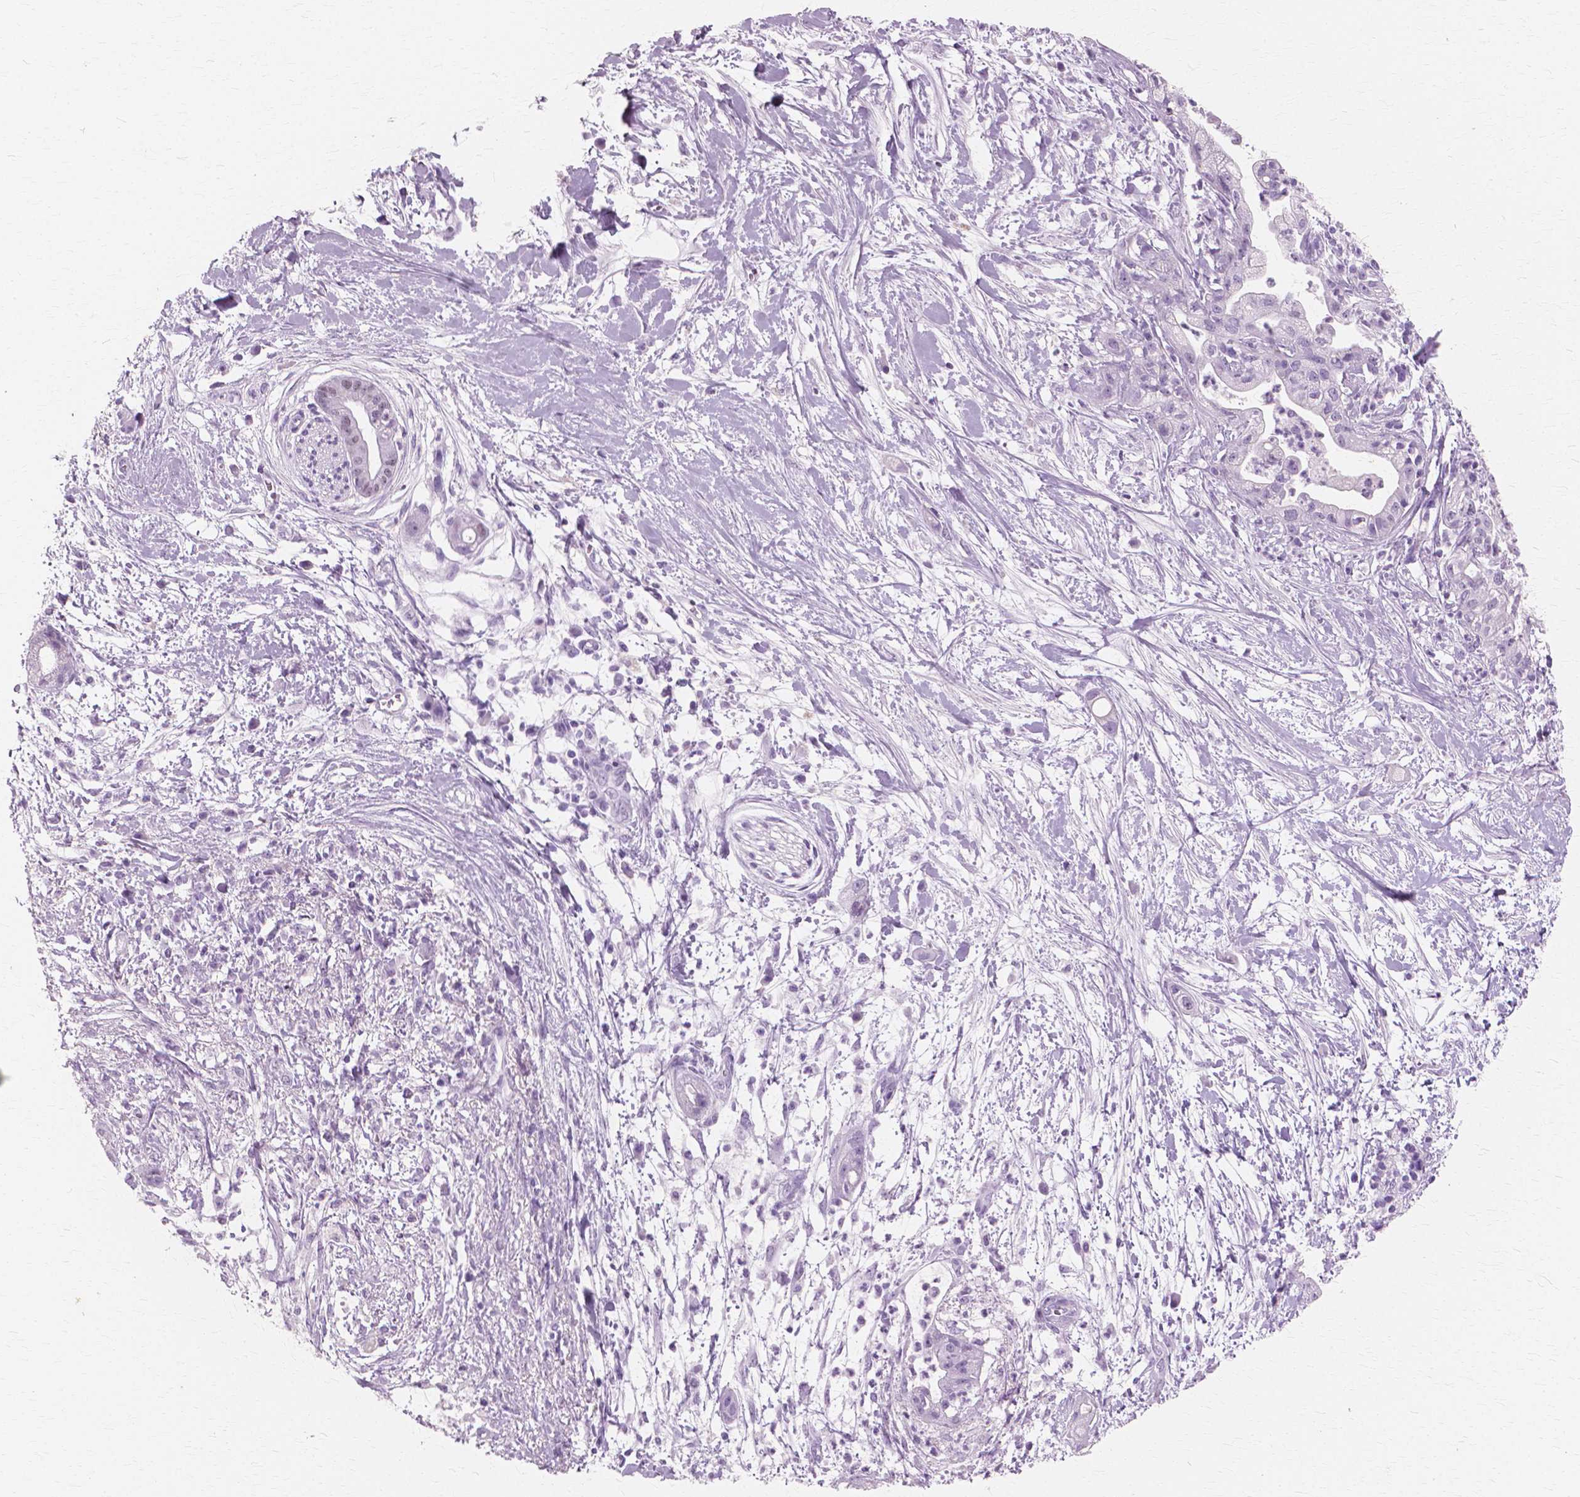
{"staining": {"intensity": "negative", "quantity": "none", "location": "none"}, "tissue": "pancreatic cancer", "cell_type": "Tumor cells", "image_type": "cancer", "snomed": [{"axis": "morphology", "description": "Normal tissue, NOS"}, {"axis": "morphology", "description": "Adenocarcinoma, NOS"}, {"axis": "topography", "description": "Lymph node"}, {"axis": "topography", "description": "Pancreas"}], "caption": "Tumor cells are negative for brown protein staining in adenocarcinoma (pancreatic).", "gene": "SFTPD", "patient": {"sex": "female", "age": 58}}